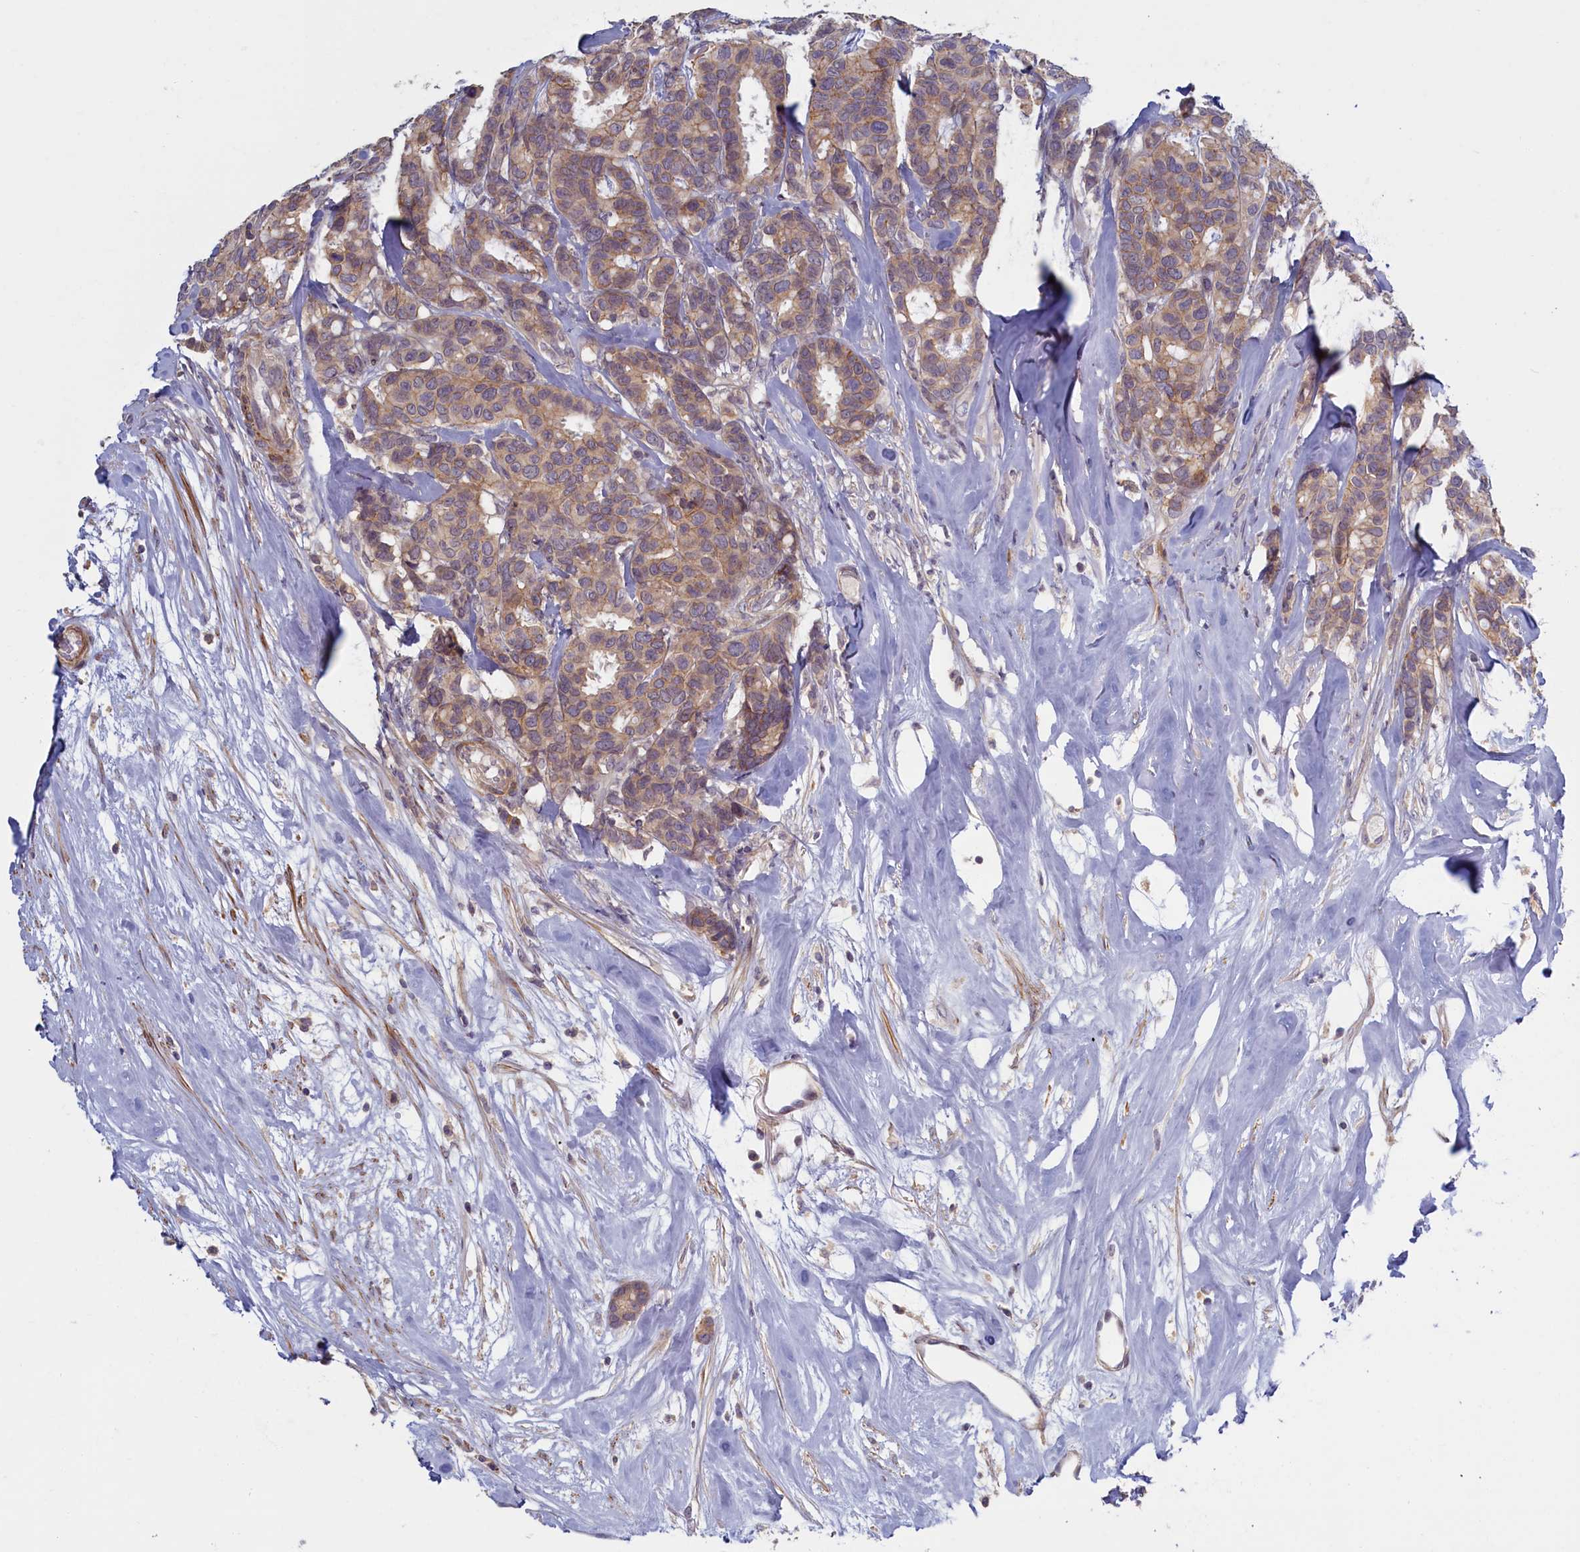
{"staining": {"intensity": "moderate", "quantity": ">75%", "location": "cytoplasmic/membranous"}, "tissue": "breast cancer", "cell_type": "Tumor cells", "image_type": "cancer", "snomed": [{"axis": "morphology", "description": "Duct carcinoma"}, {"axis": "topography", "description": "Breast"}], "caption": "IHC image of human breast intraductal carcinoma stained for a protein (brown), which displays medium levels of moderate cytoplasmic/membranous positivity in approximately >75% of tumor cells.", "gene": "TRPM4", "patient": {"sex": "female", "age": 87}}